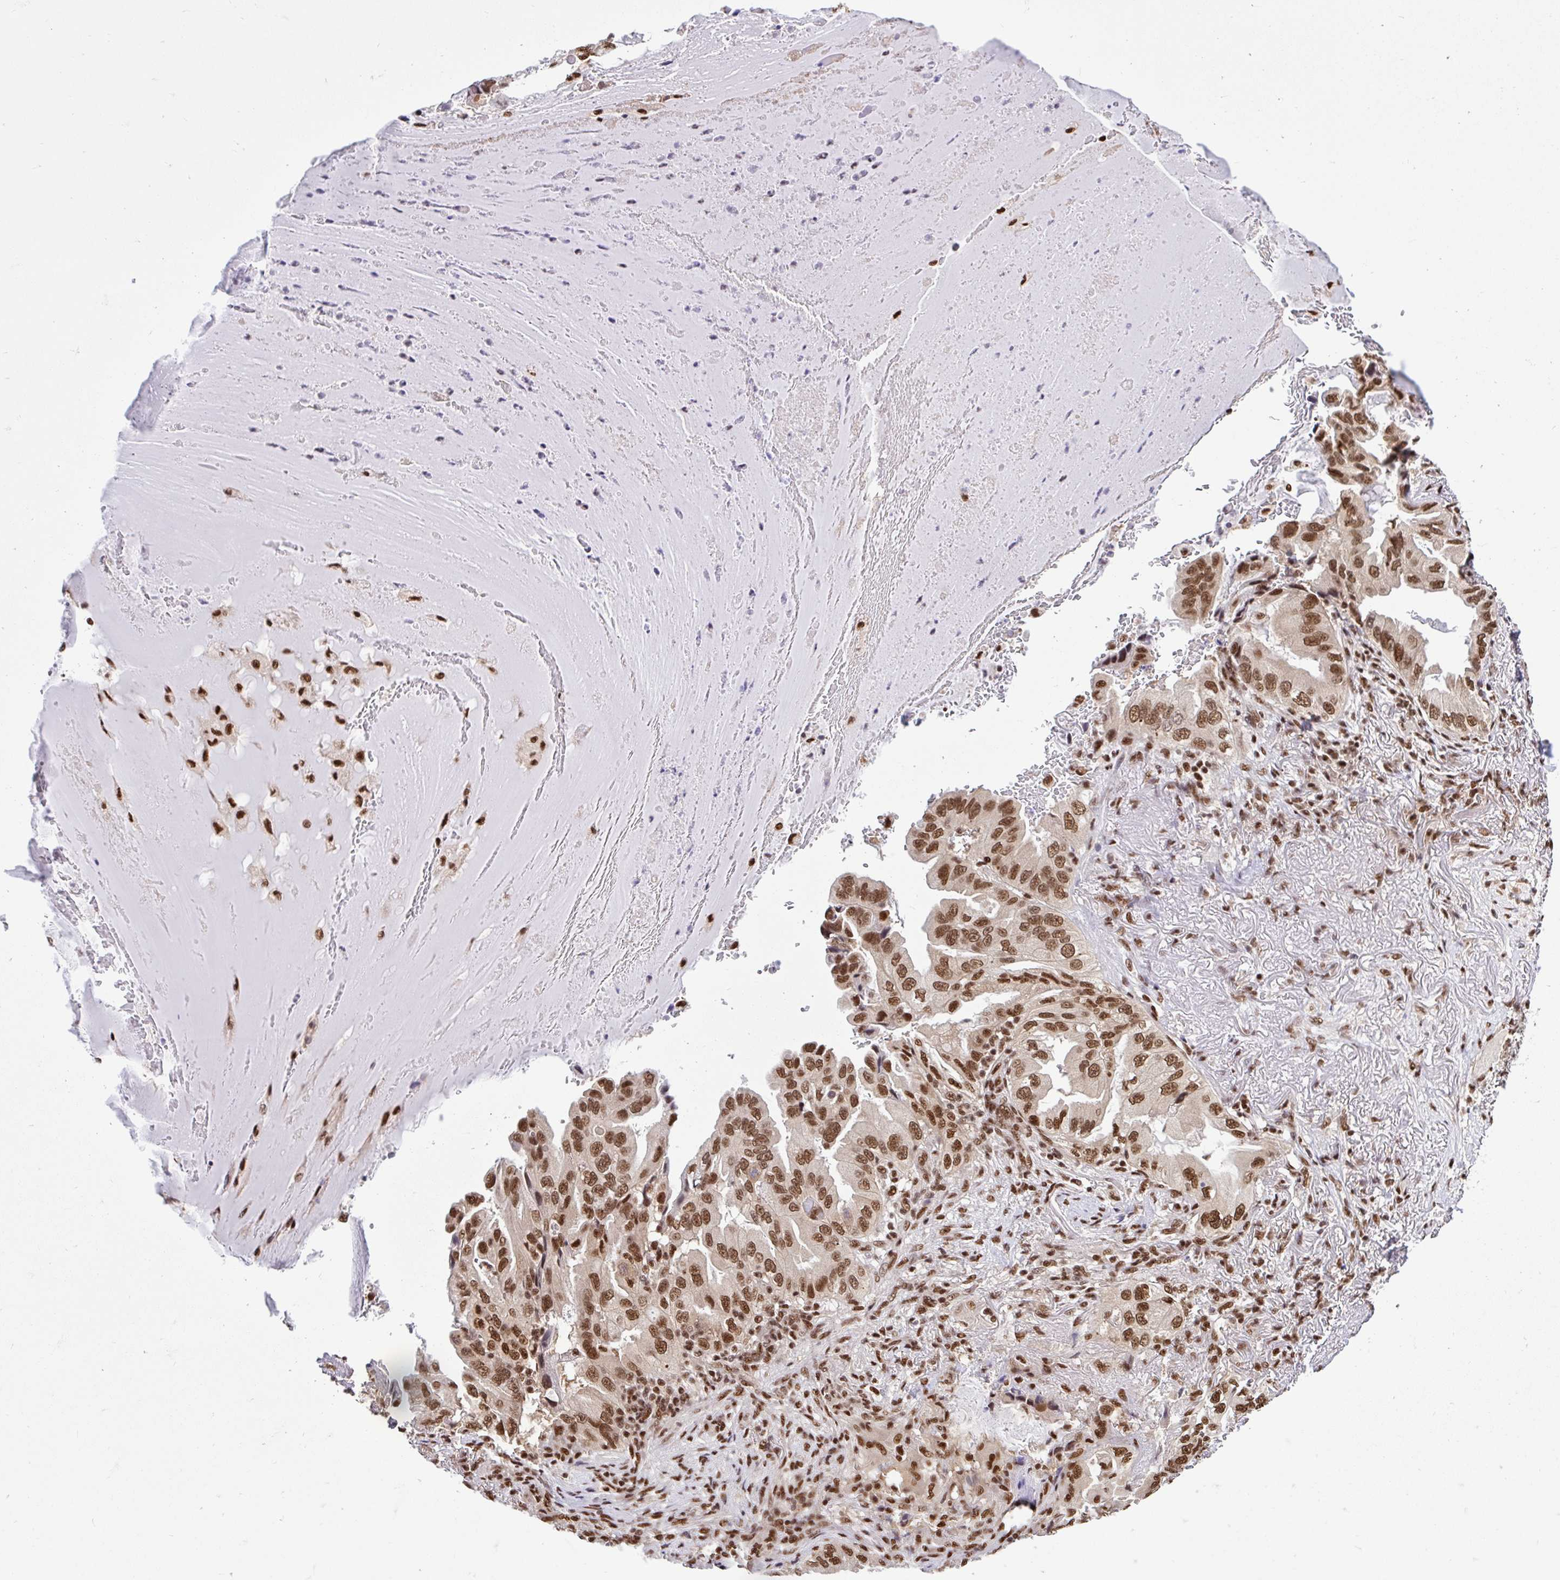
{"staining": {"intensity": "moderate", "quantity": ">75%", "location": "nuclear"}, "tissue": "lung cancer", "cell_type": "Tumor cells", "image_type": "cancer", "snomed": [{"axis": "morphology", "description": "Adenocarcinoma, NOS"}, {"axis": "topography", "description": "Lung"}], "caption": "This image reveals immunohistochemistry staining of lung cancer, with medium moderate nuclear positivity in approximately >75% of tumor cells.", "gene": "ABCA9", "patient": {"sex": "female", "age": 69}}